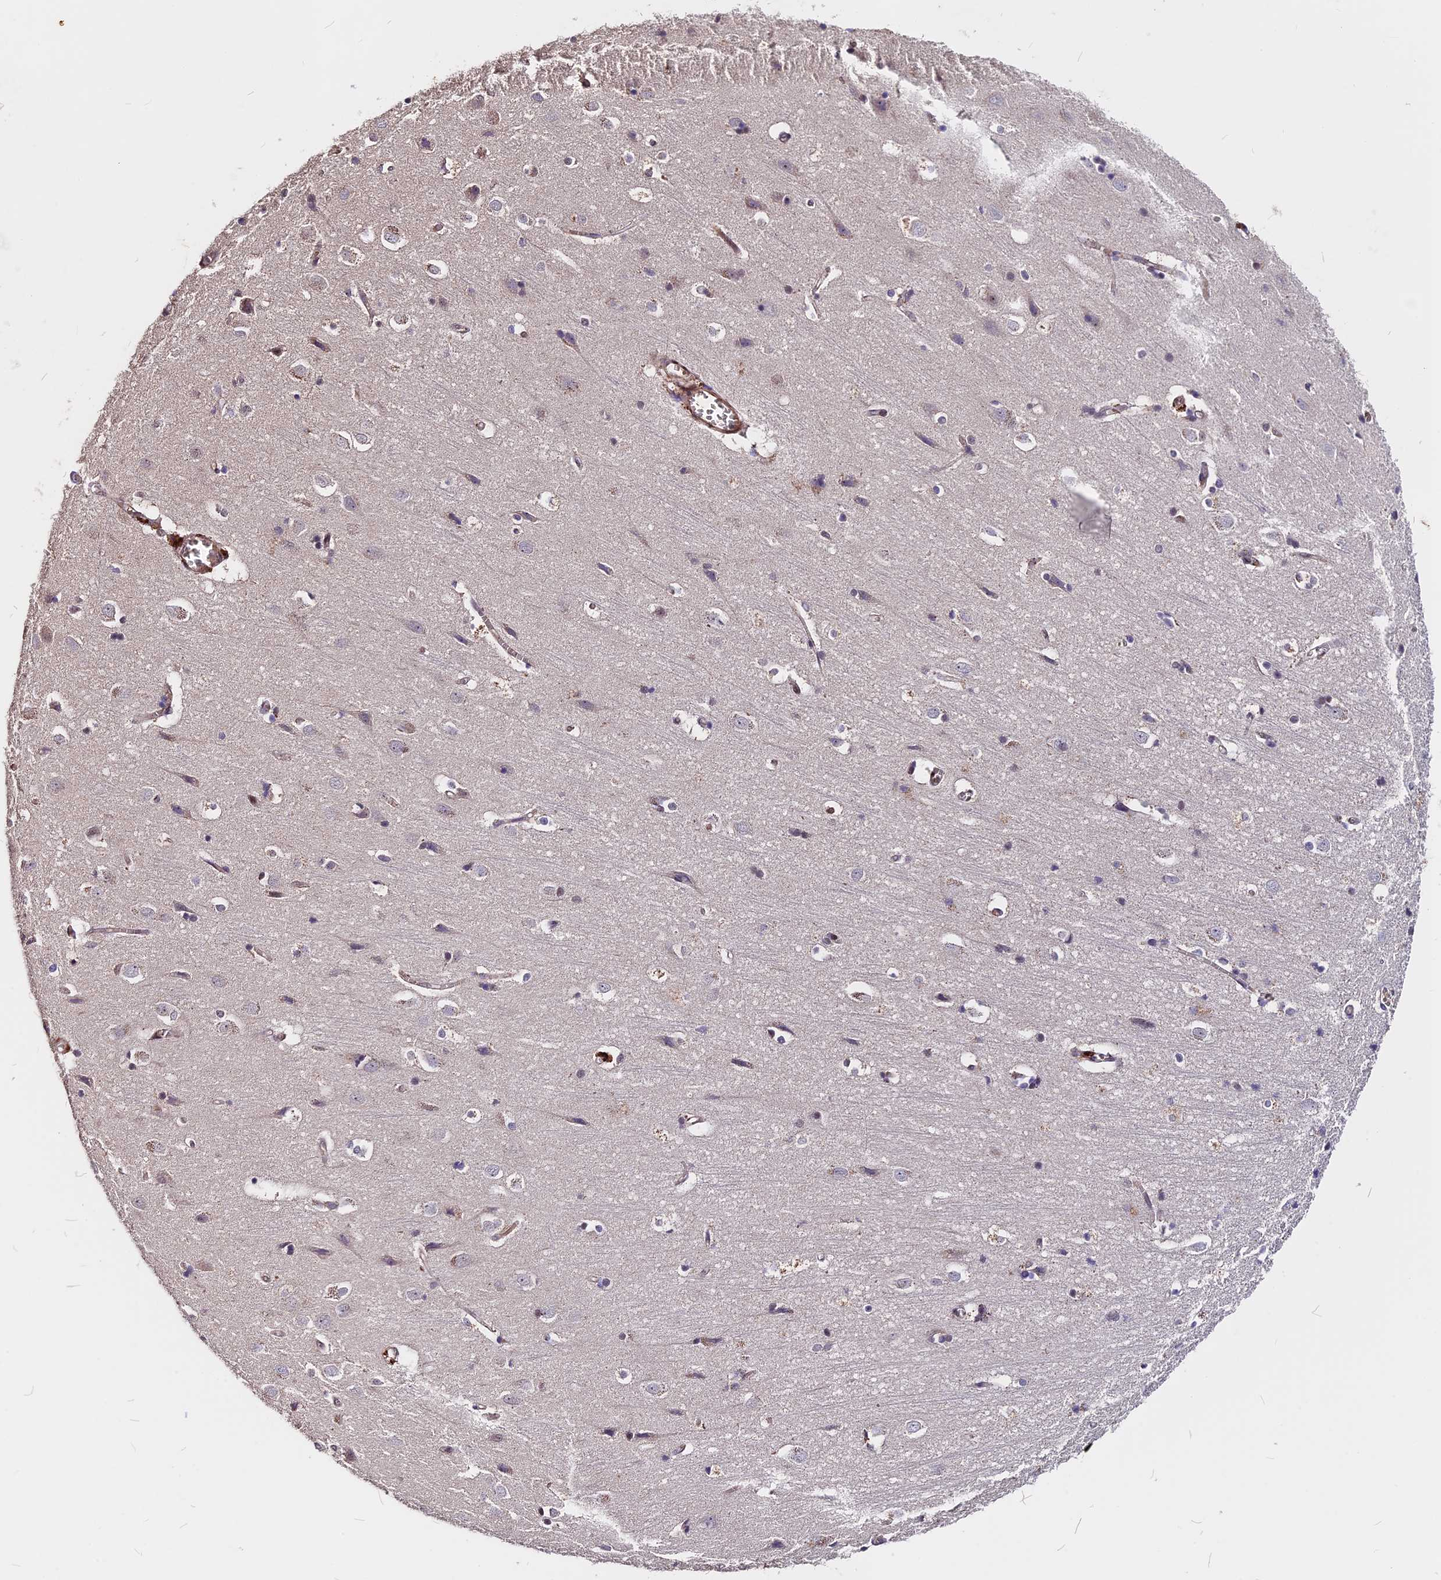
{"staining": {"intensity": "moderate", "quantity": ">75%", "location": "cytoplasmic/membranous"}, "tissue": "cerebral cortex", "cell_type": "Endothelial cells", "image_type": "normal", "snomed": [{"axis": "morphology", "description": "Normal tissue, NOS"}, {"axis": "topography", "description": "Cerebral cortex"}], "caption": "Protein staining by immunohistochemistry shows moderate cytoplasmic/membranous positivity in about >75% of endothelial cells in unremarkable cerebral cortex. Nuclei are stained in blue.", "gene": "ZC3H10", "patient": {"sex": "male", "age": 54}}